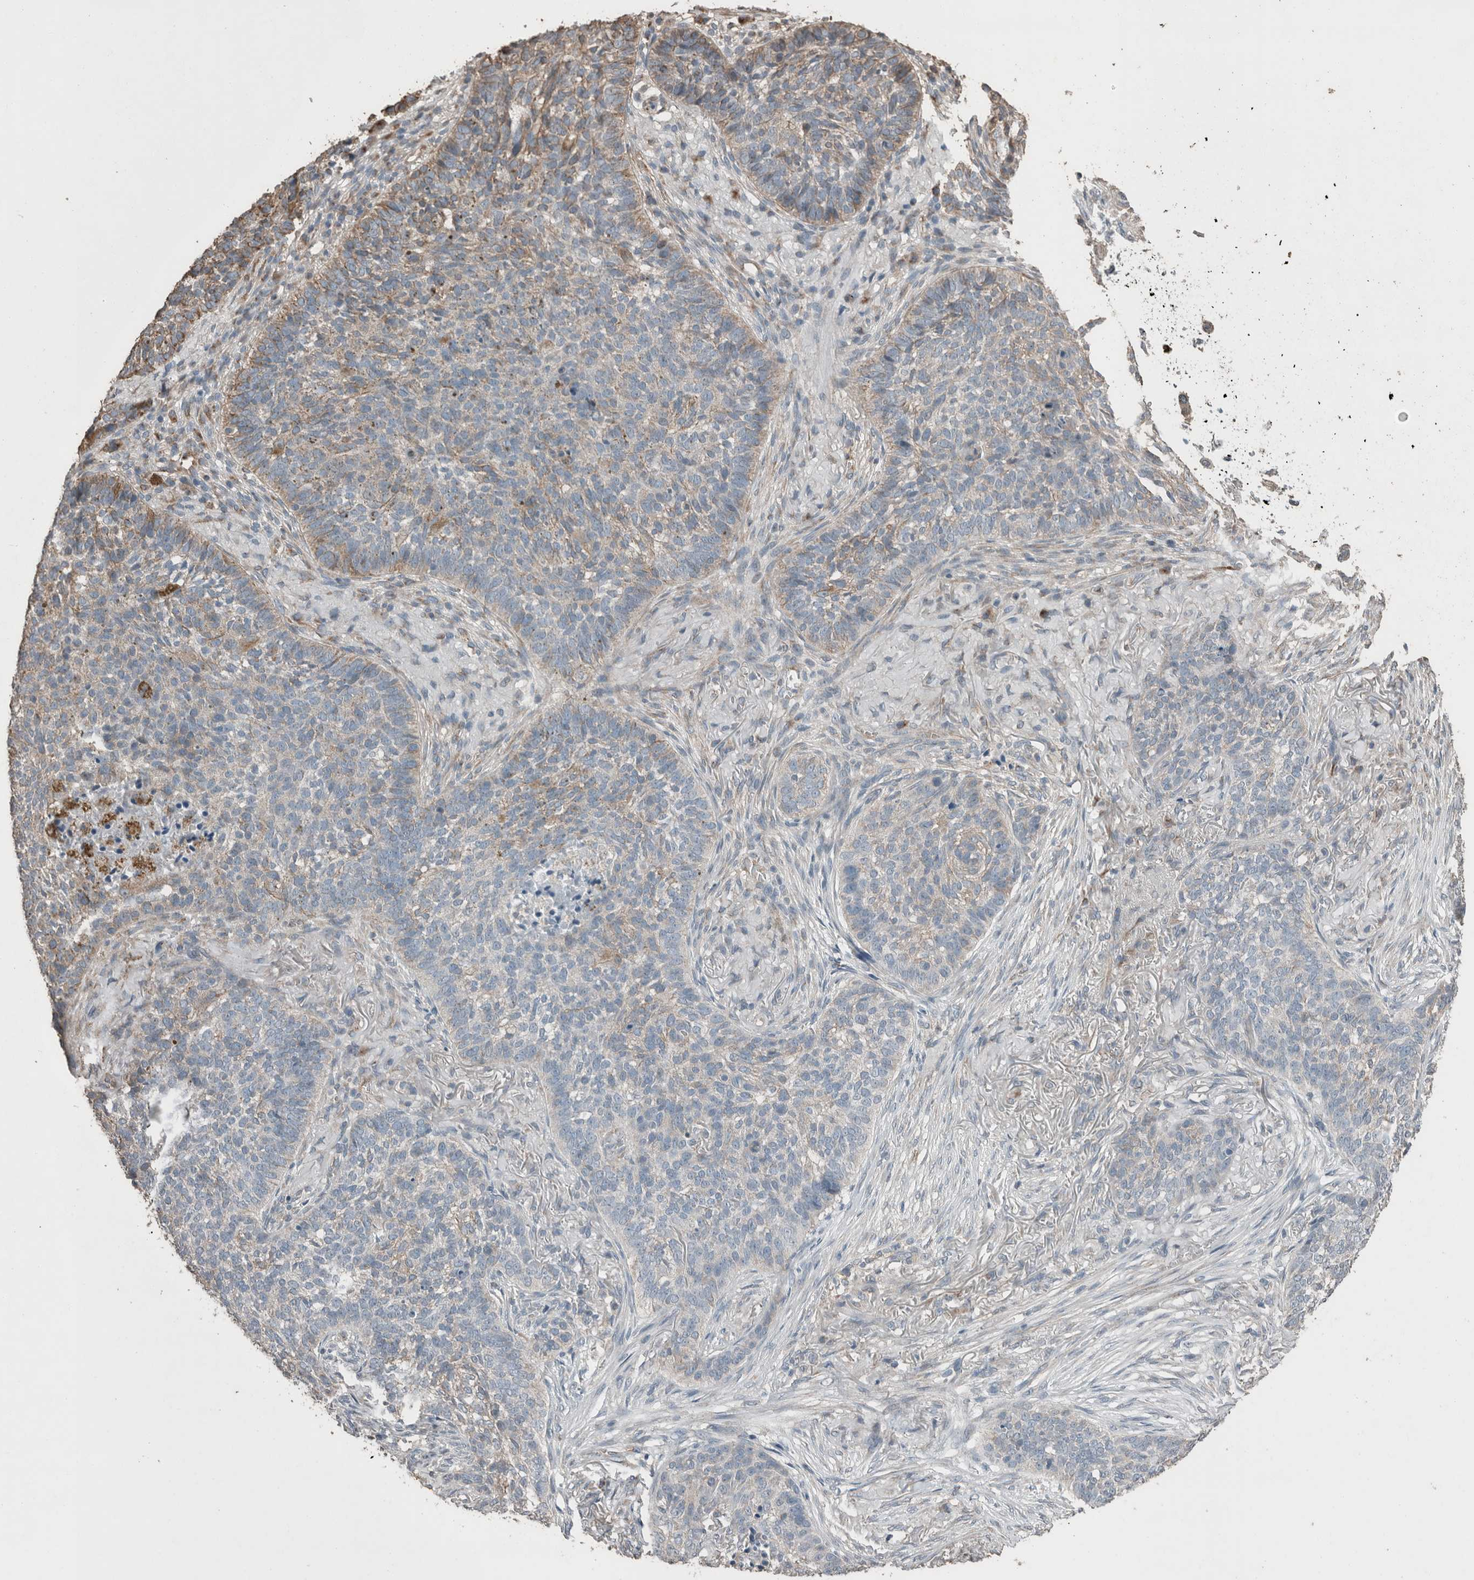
{"staining": {"intensity": "moderate", "quantity": "25%-75%", "location": "cytoplasmic/membranous"}, "tissue": "skin cancer", "cell_type": "Tumor cells", "image_type": "cancer", "snomed": [{"axis": "morphology", "description": "Basal cell carcinoma"}, {"axis": "topography", "description": "Skin"}], "caption": "Skin cancer (basal cell carcinoma) was stained to show a protein in brown. There is medium levels of moderate cytoplasmic/membranous positivity in about 25%-75% of tumor cells. The staining is performed using DAB brown chromogen to label protein expression. The nuclei are counter-stained blue using hematoxylin.", "gene": "ACVR2B", "patient": {"sex": "male", "age": 85}}